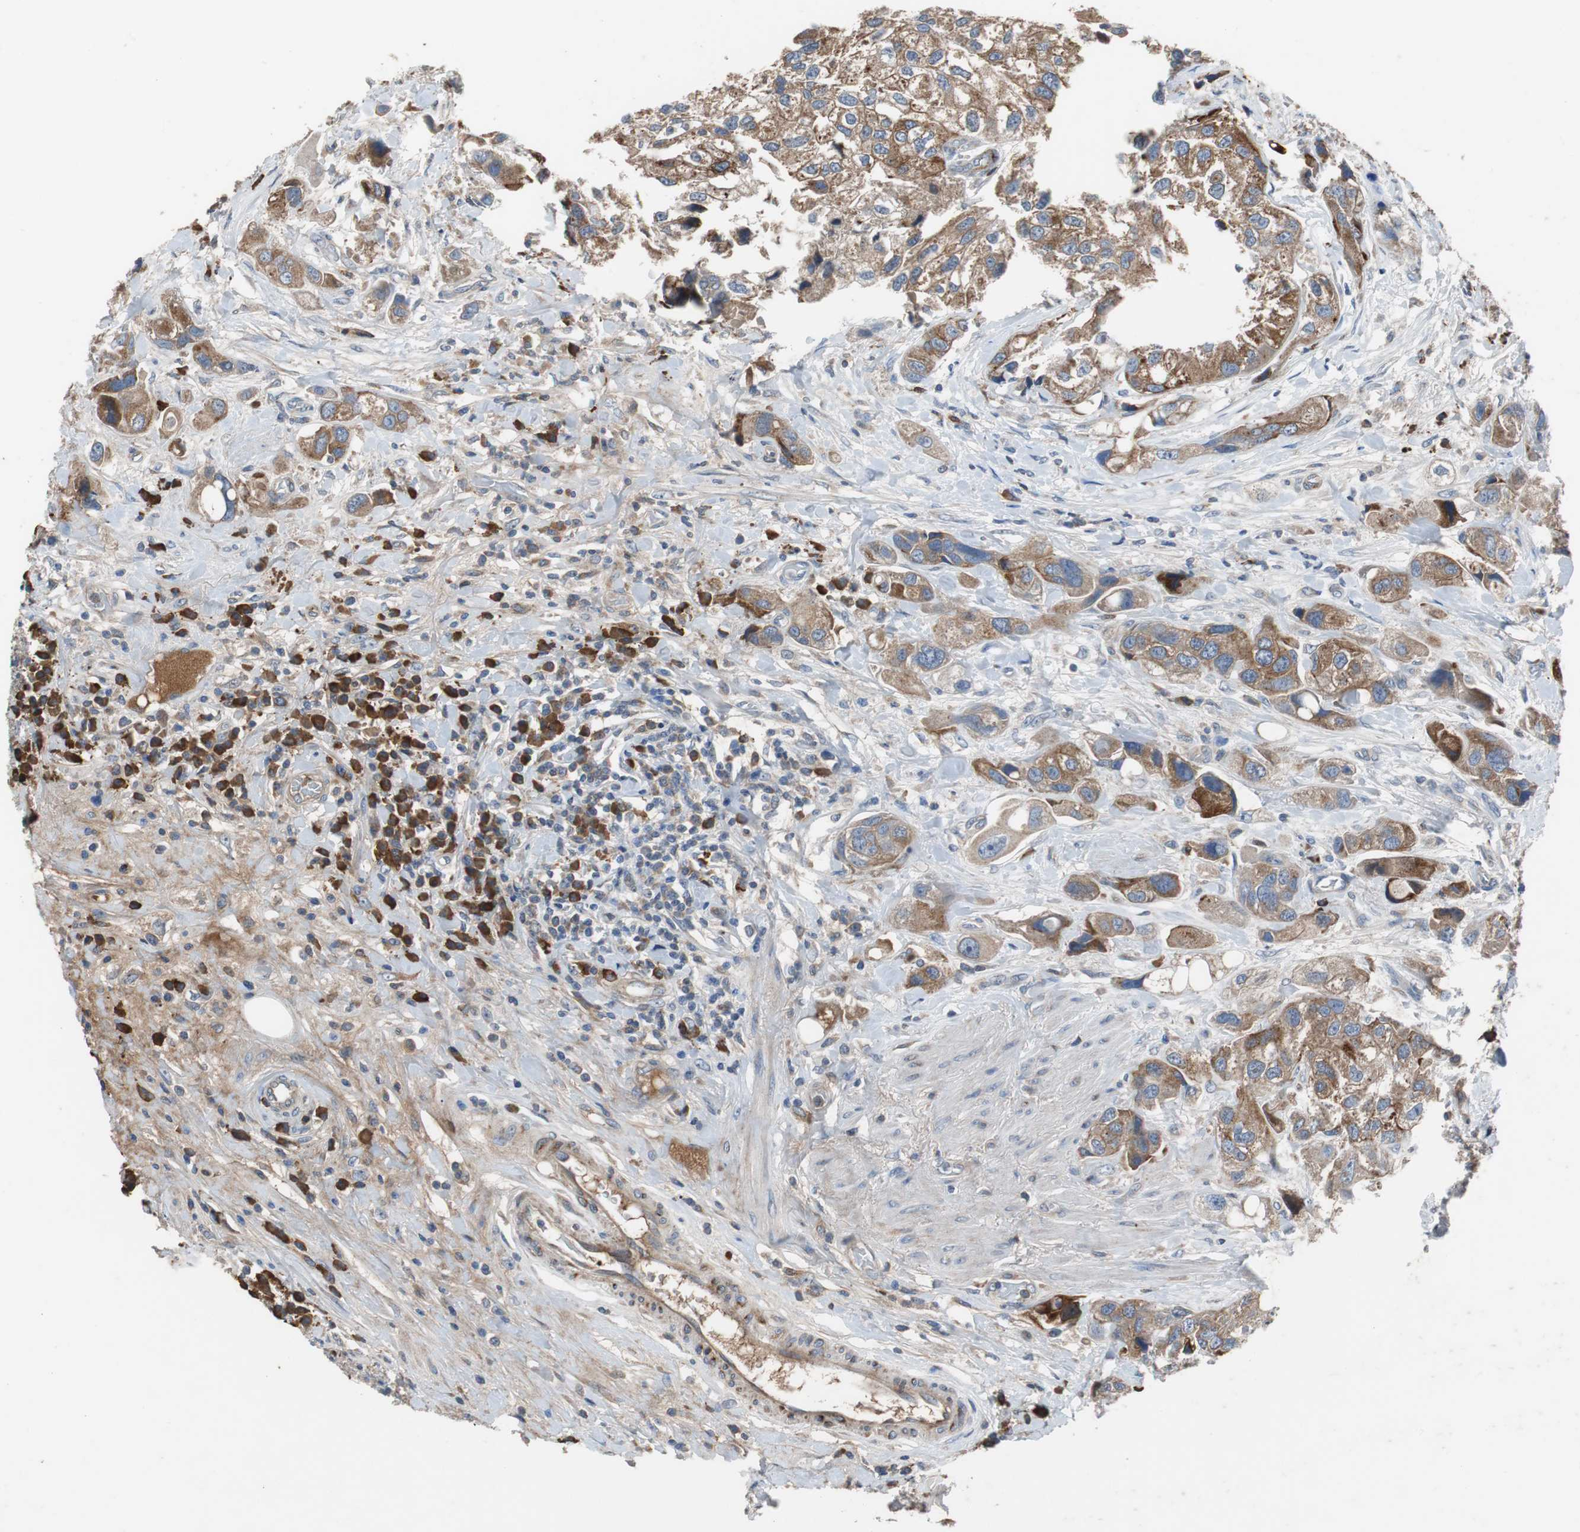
{"staining": {"intensity": "moderate", "quantity": ">75%", "location": "cytoplasmic/membranous"}, "tissue": "urothelial cancer", "cell_type": "Tumor cells", "image_type": "cancer", "snomed": [{"axis": "morphology", "description": "Urothelial carcinoma, High grade"}, {"axis": "topography", "description": "Urinary bladder"}], "caption": "Immunohistochemical staining of human urothelial carcinoma (high-grade) shows medium levels of moderate cytoplasmic/membranous protein positivity in approximately >75% of tumor cells.", "gene": "SORT1", "patient": {"sex": "female", "age": 64}}